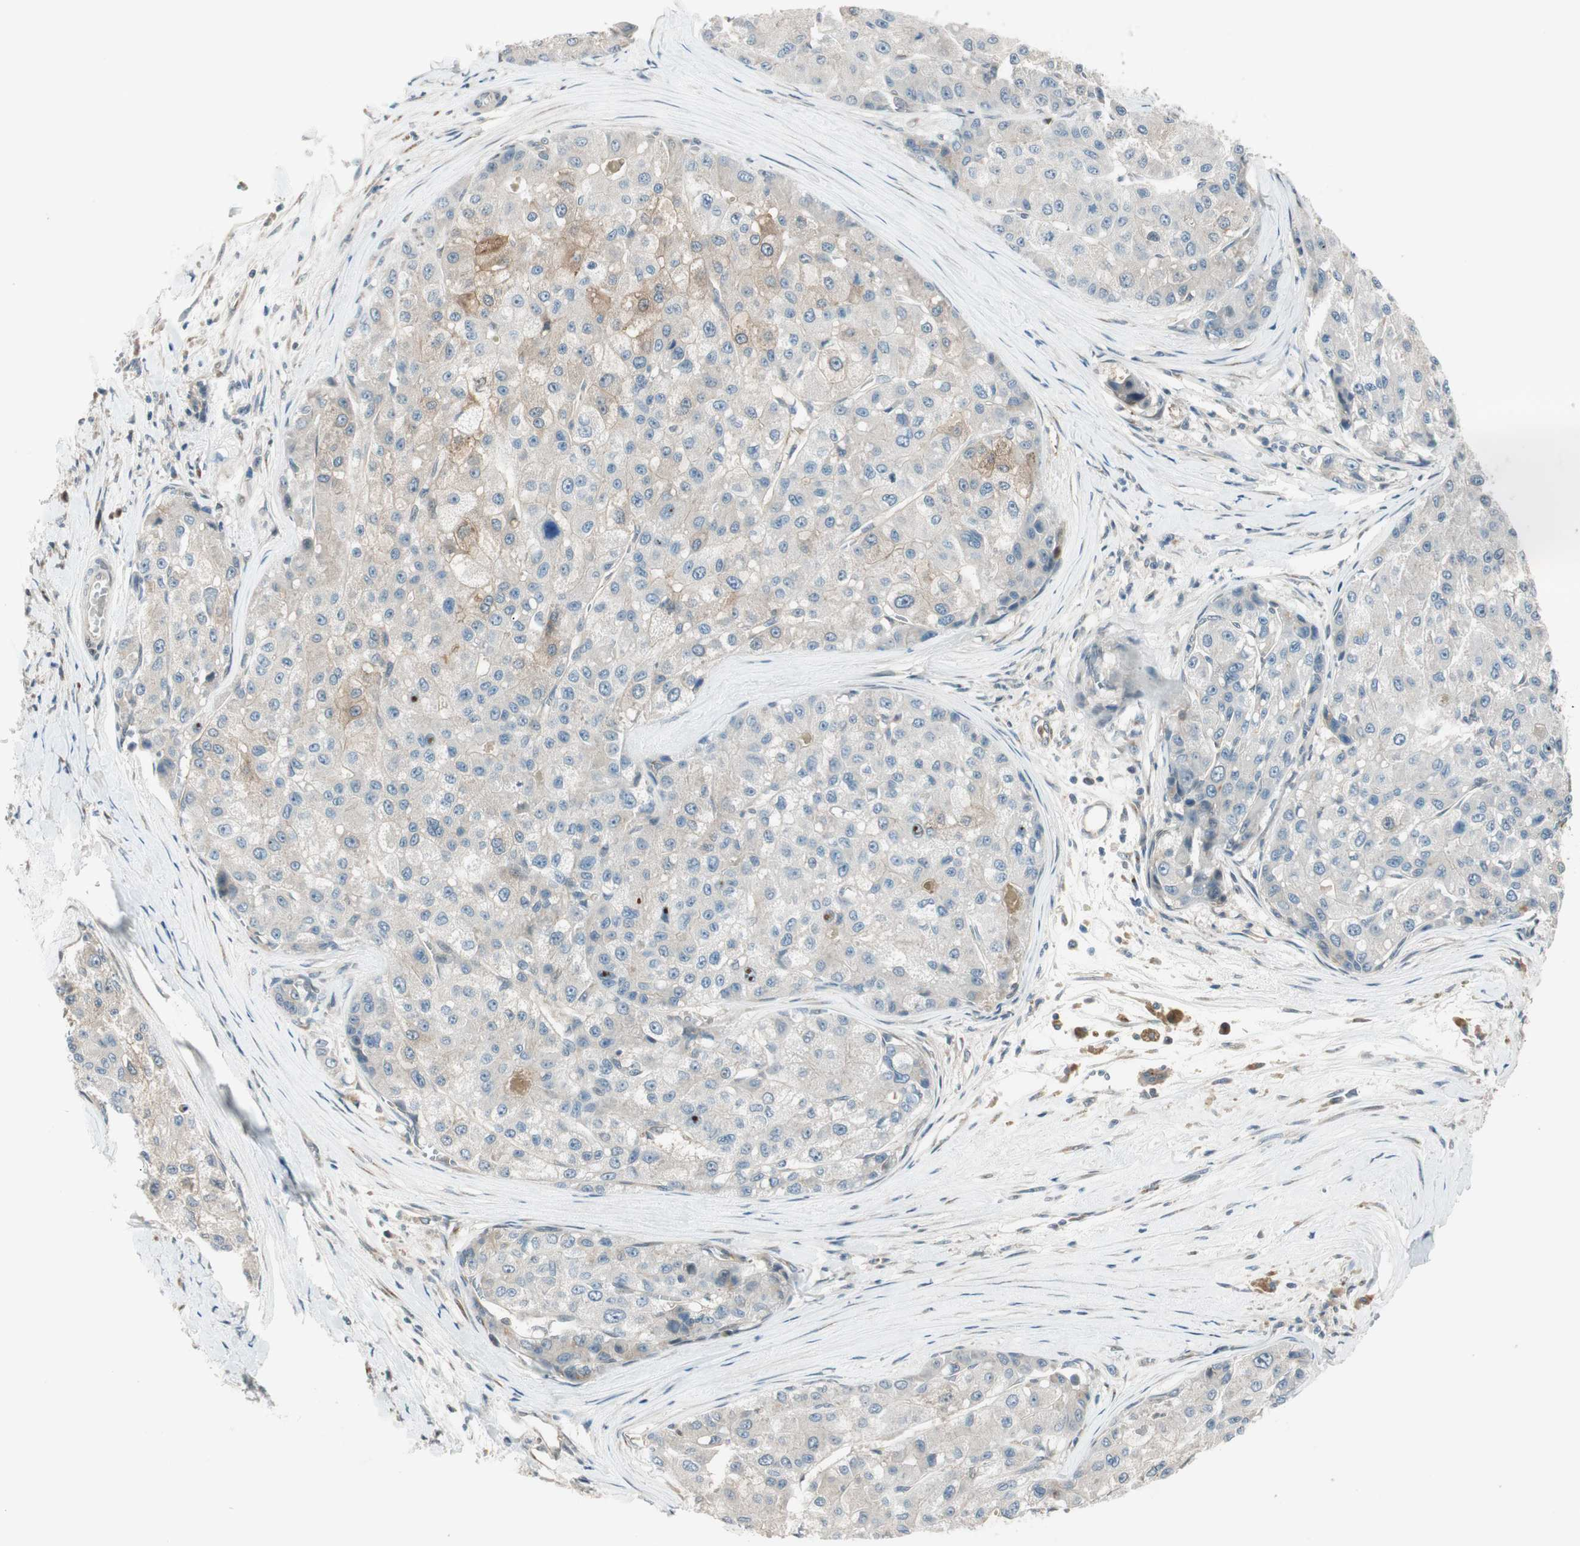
{"staining": {"intensity": "weak", "quantity": "25%-75%", "location": "cytoplasmic/membranous"}, "tissue": "liver cancer", "cell_type": "Tumor cells", "image_type": "cancer", "snomed": [{"axis": "morphology", "description": "Carcinoma, Hepatocellular, NOS"}, {"axis": "topography", "description": "Liver"}], "caption": "There is low levels of weak cytoplasmic/membranous staining in tumor cells of hepatocellular carcinoma (liver), as demonstrated by immunohistochemical staining (brown color).", "gene": "CGRRF1", "patient": {"sex": "male", "age": 80}}